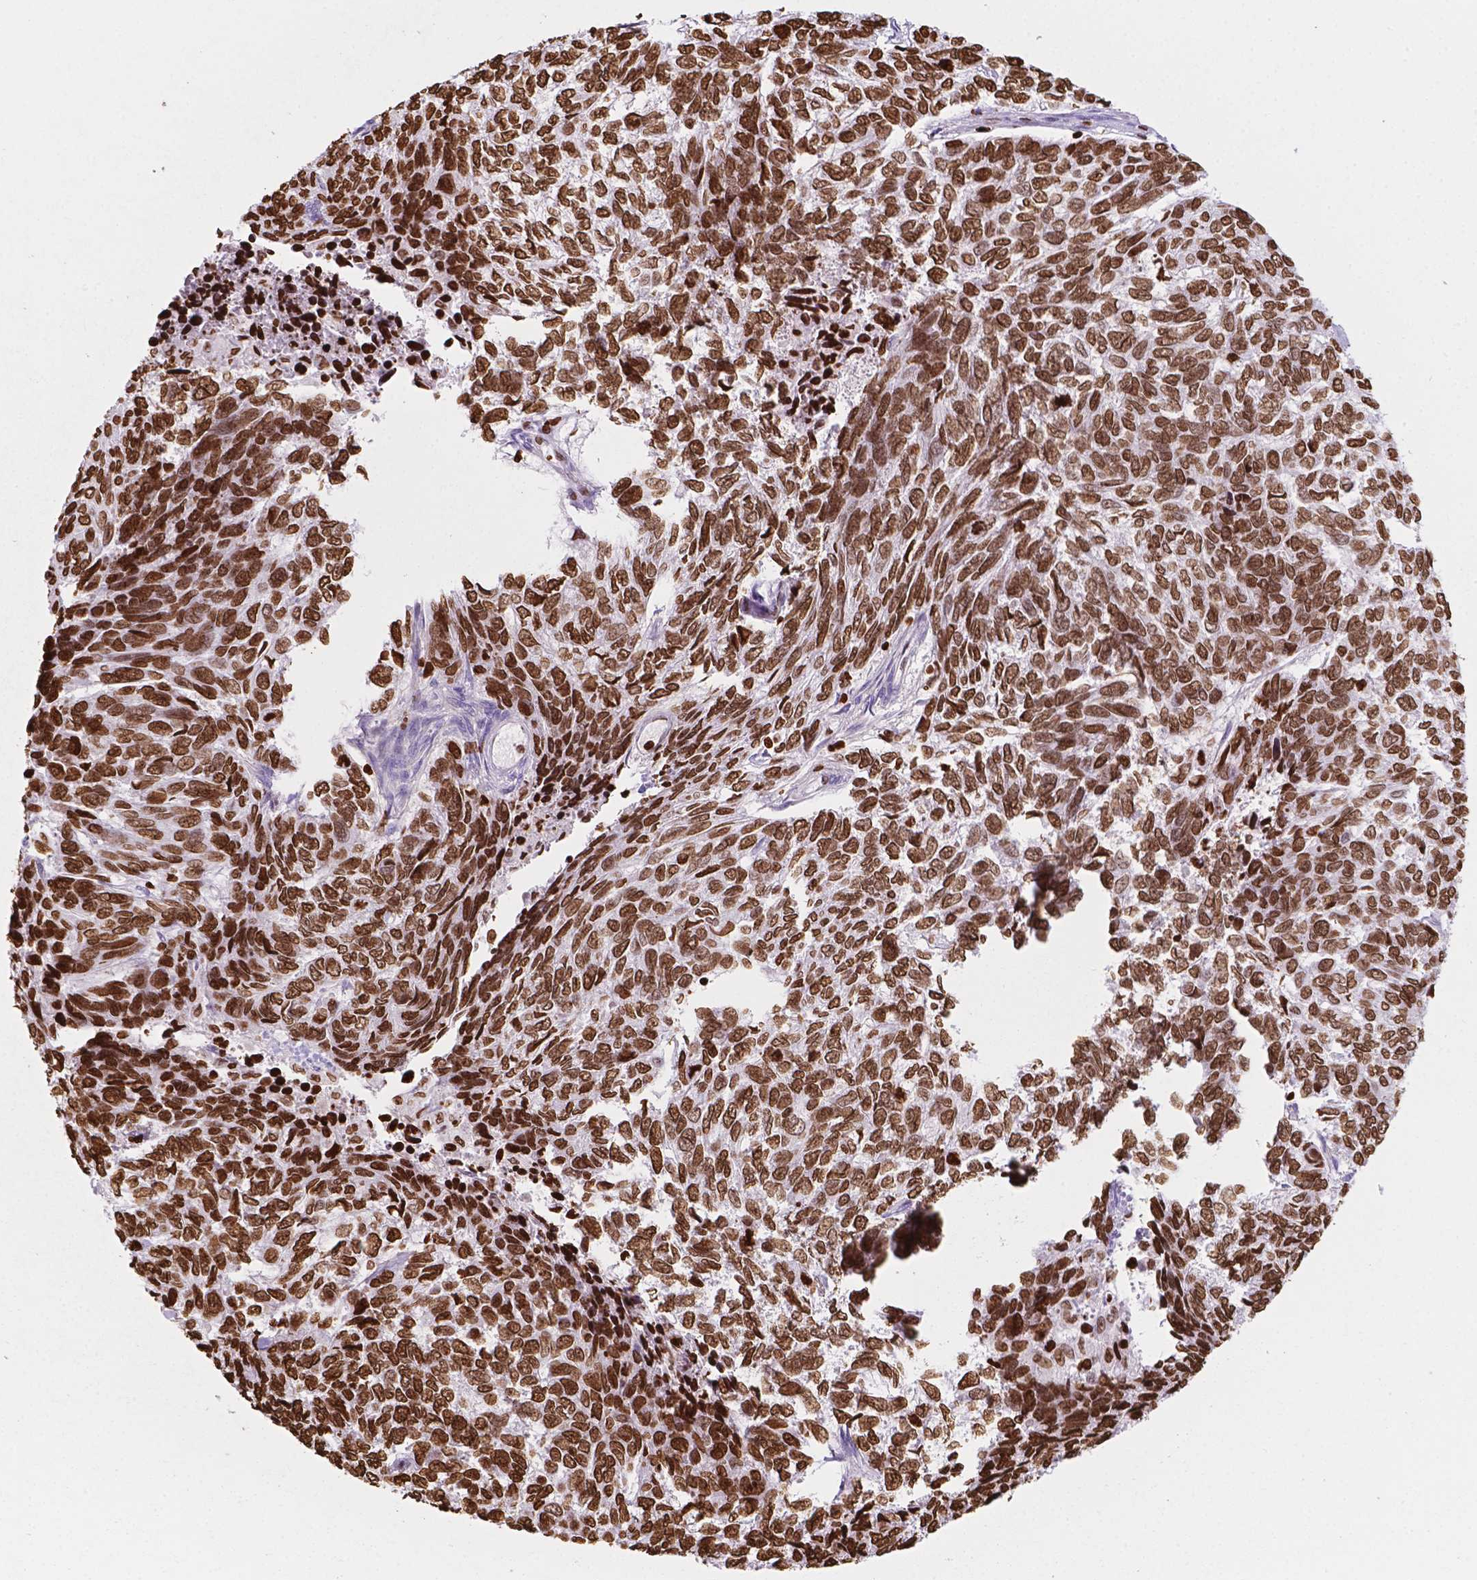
{"staining": {"intensity": "strong", "quantity": ">75%", "location": "nuclear"}, "tissue": "skin cancer", "cell_type": "Tumor cells", "image_type": "cancer", "snomed": [{"axis": "morphology", "description": "Basal cell carcinoma"}, {"axis": "topography", "description": "Skin"}], "caption": "Immunohistochemistry (DAB (3,3'-diaminobenzidine)) staining of human basal cell carcinoma (skin) reveals strong nuclear protein positivity in approximately >75% of tumor cells.", "gene": "CBY3", "patient": {"sex": "female", "age": 65}}